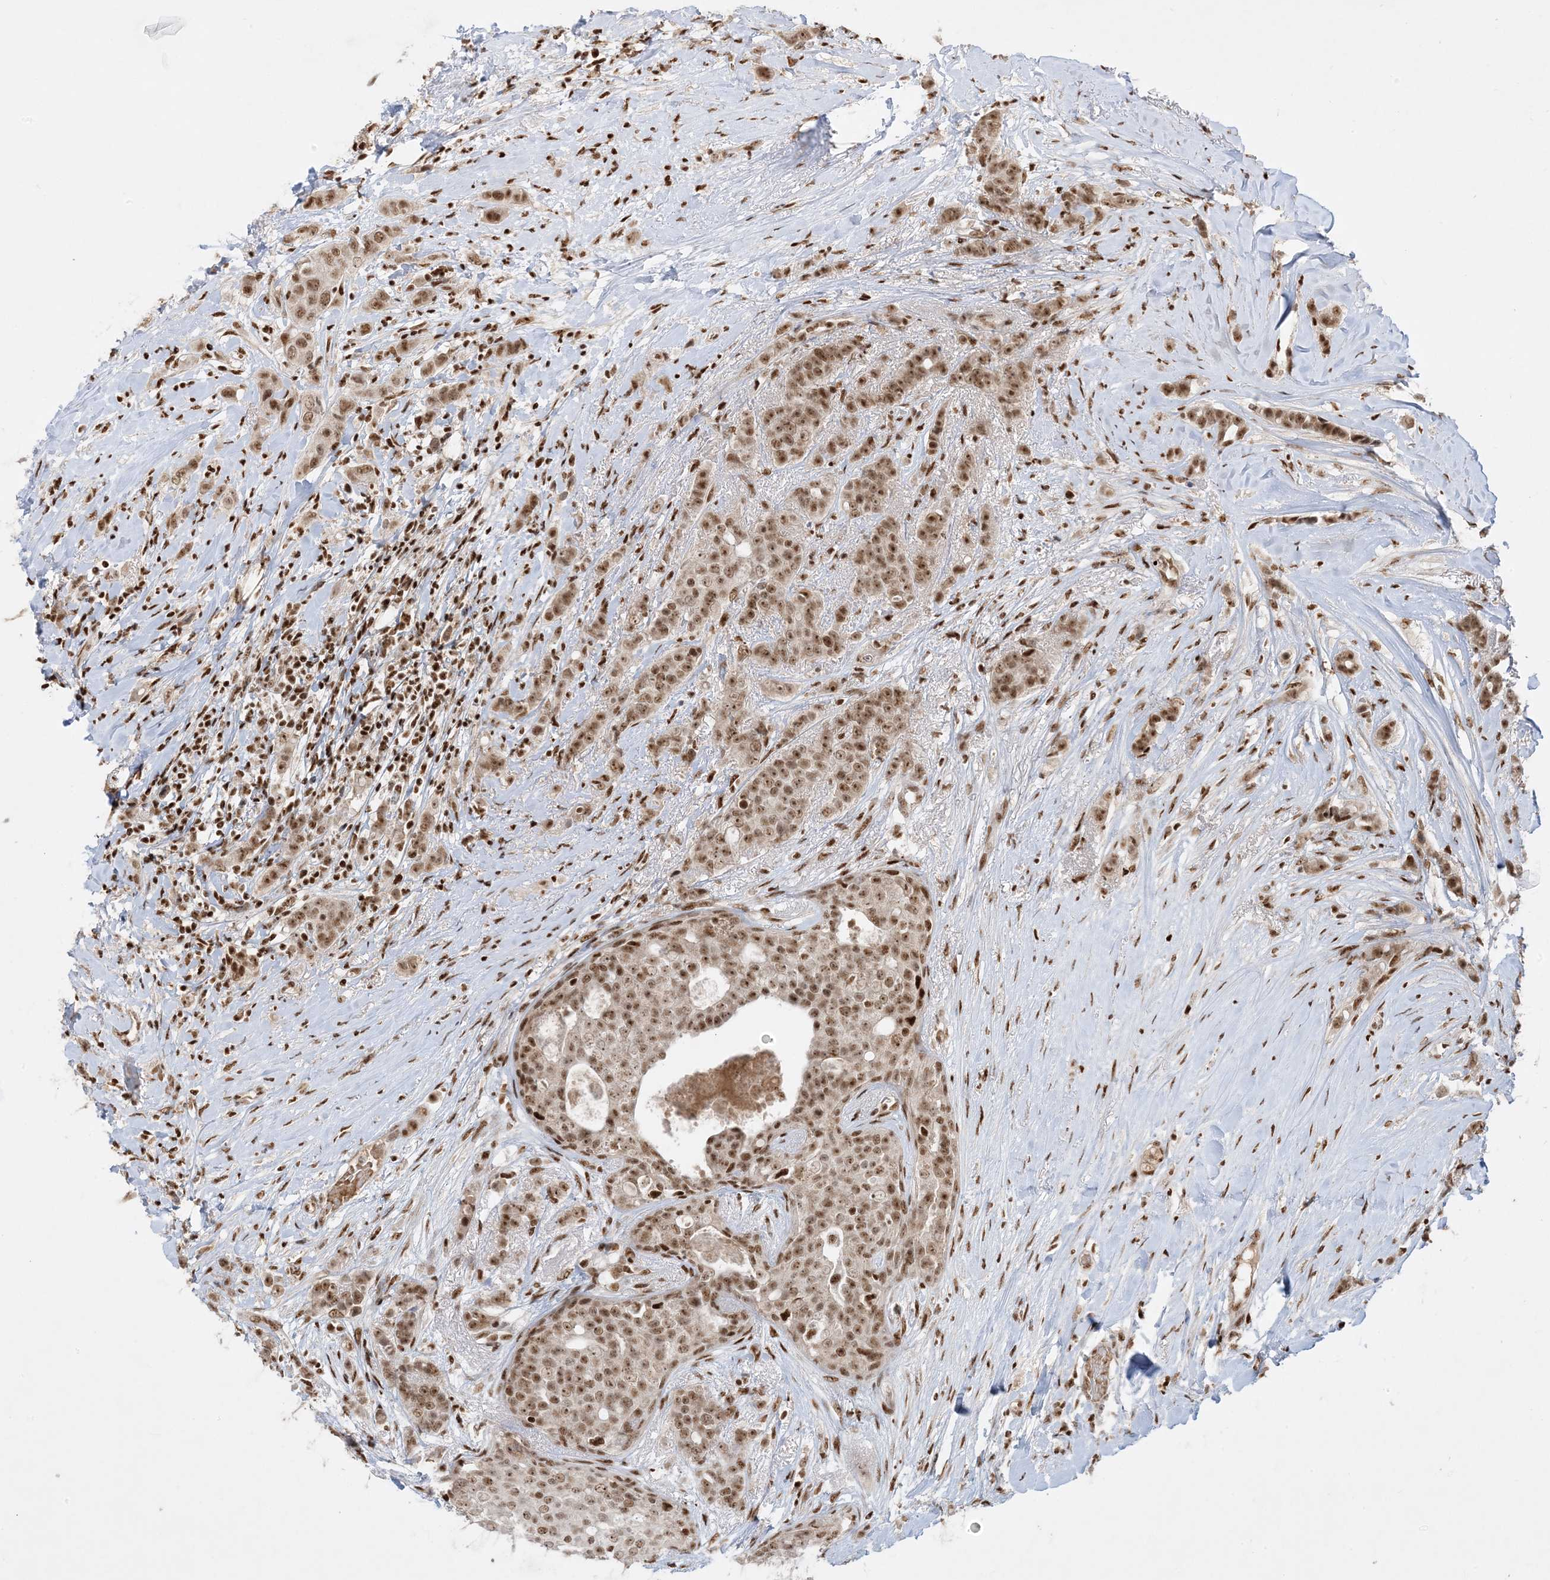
{"staining": {"intensity": "moderate", "quantity": ">75%", "location": "nuclear"}, "tissue": "breast cancer", "cell_type": "Tumor cells", "image_type": "cancer", "snomed": [{"axis": "morphology", "description": "Lobular carcinoma"}, {"axis": "topography", "description": "Breast"}], "caption": "Immunohistochemistry of human breast lobular carcinoma demonstrates medium levels of moderate nuclear staining in about >75% of tumor cells. Using DAB (3,3'-diaminobenzidine) (brown) and hematoxylin (blue) stains, captured at high magnification using brightfield microscopy.", "gene": "PPIL2", "patient": {"sex": "female", "age": 51}}